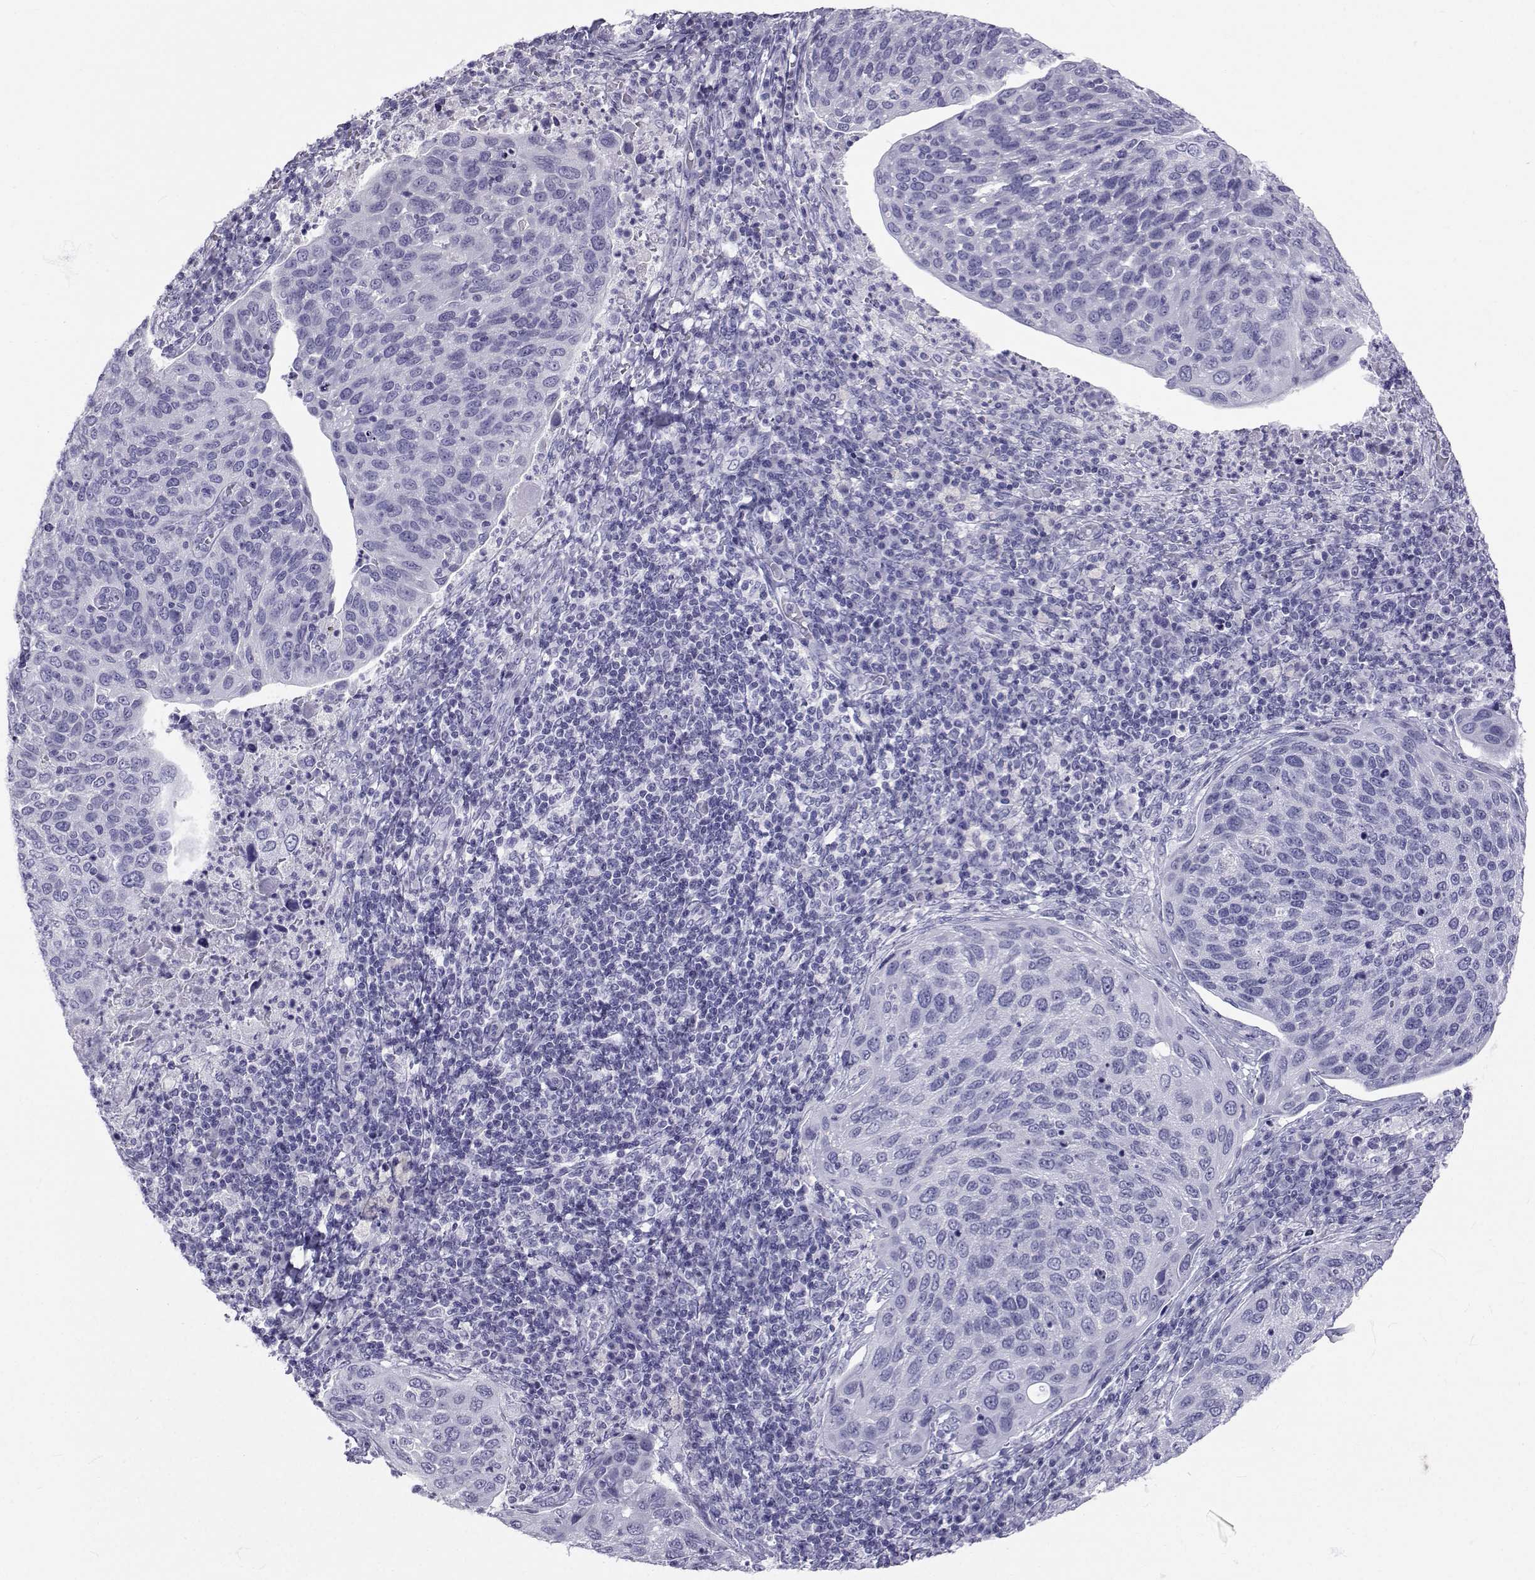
{"staining": {"intensity": "negative", "quantity": "none", "location": "none"}, "tissue": "cervical cancer", "cell_type": "Tumor cells", "image_type": "cancer", "snomed": [{"axis": "morphology", "description": "Squamous cell carcinoma, NOS"}, {"axis": "topography", "description": "Cervix"}], "caption": "The photomicrograph demonstrates no significant positivity in tumor cells of cervical squamous cell carcinoma.", "gene": "SLC6A3", "patient": {"sex": "female", "age": 54}}